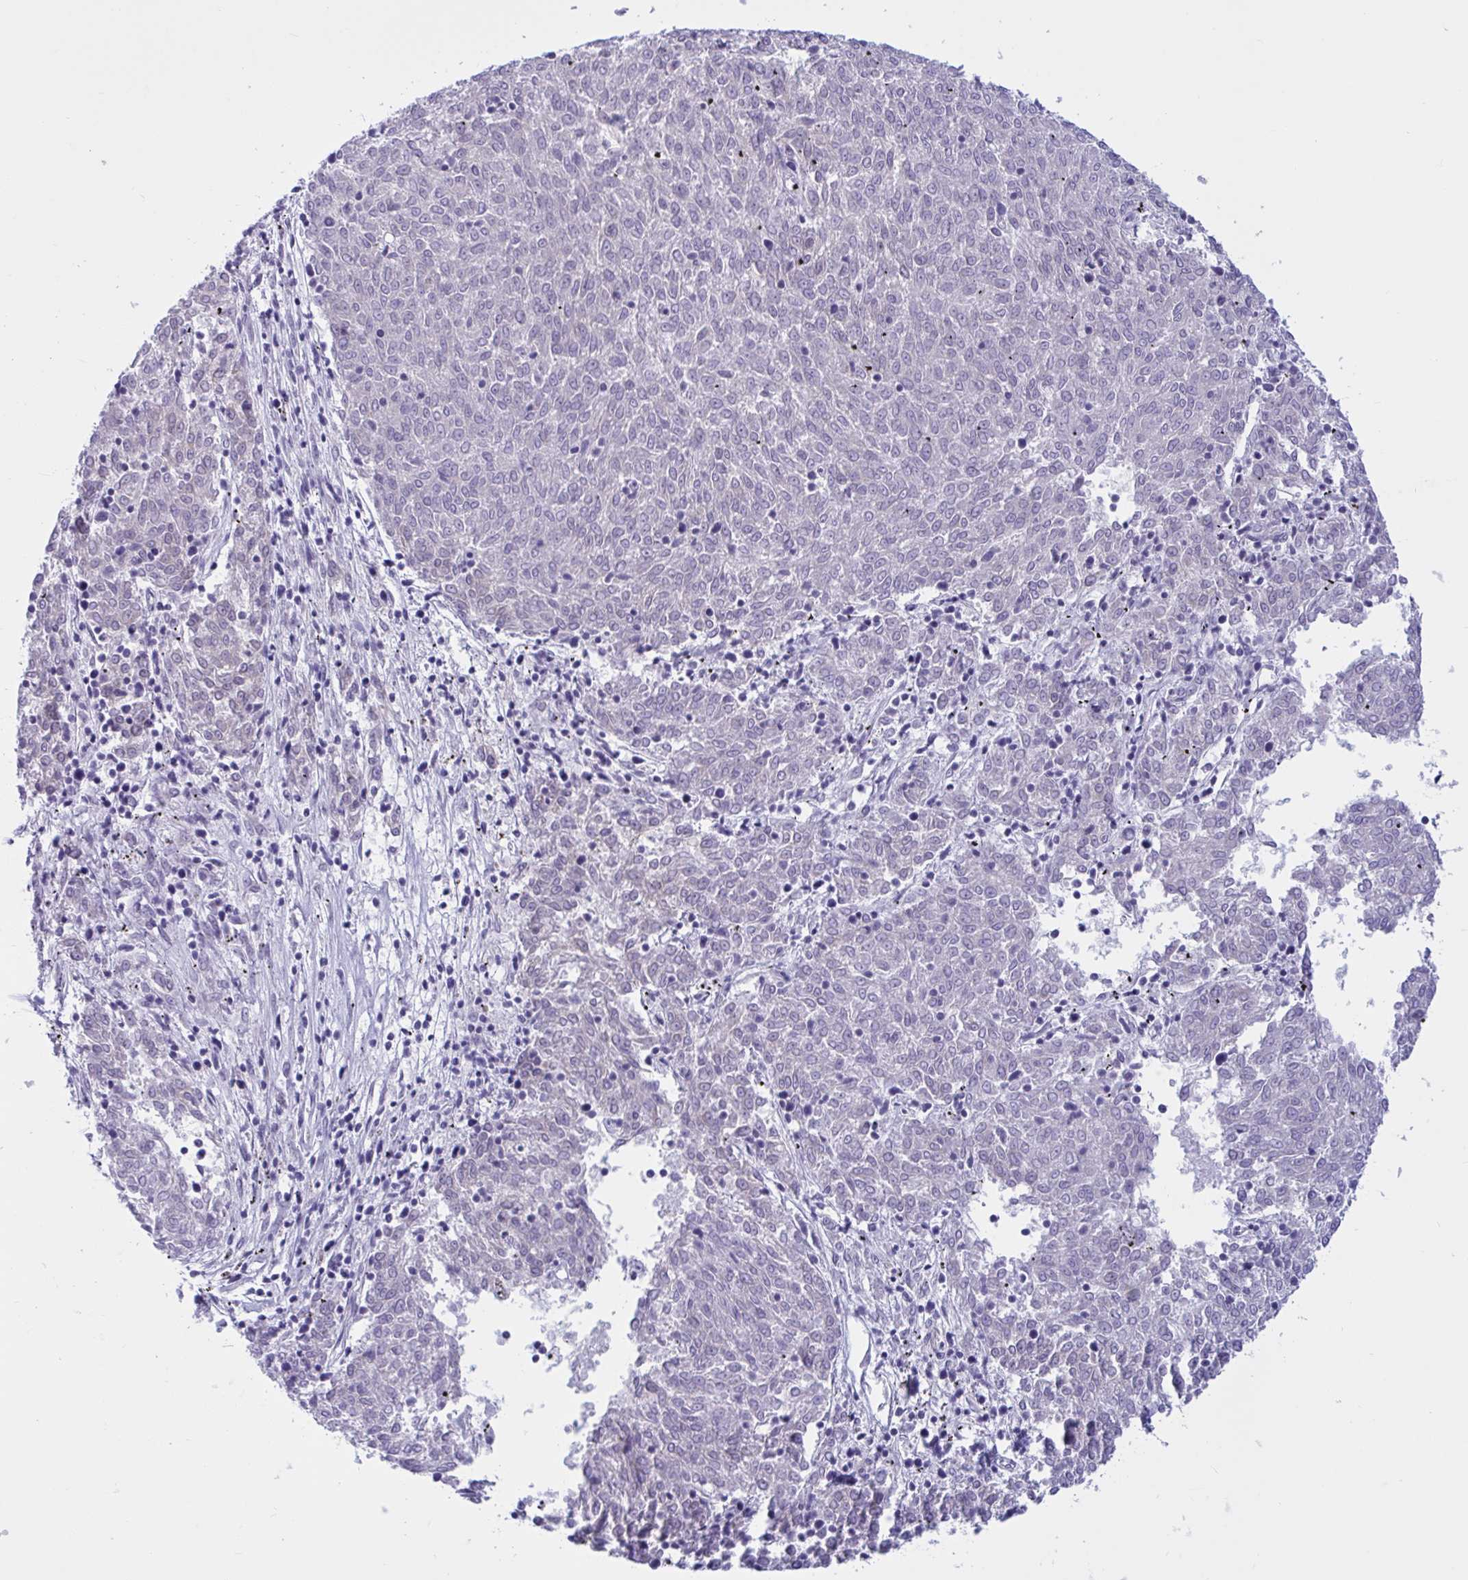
{"staining": {"intensity": "negative", "quantity": "none", "location": "none"}, "tissue": "melanoma", "cell_type": "Tumor cells", "image_type": "cancer", "snomed": [{"axis": "morphology", "description": "Malignant melanoma, NOS"}, {"axis": "topography", "description": "Skin"}], "caption": "Histopathology image shows no significant protein staining in tumor cells of melanoma. (Stains: DAB (3,3'-diaminobenzidine) IHC with hematoxylin counter stain, Microscopy: brightfield microscopy at high magnification).", "gene": "CAMLG", "patient": {"sex": "female", "age": 72}}